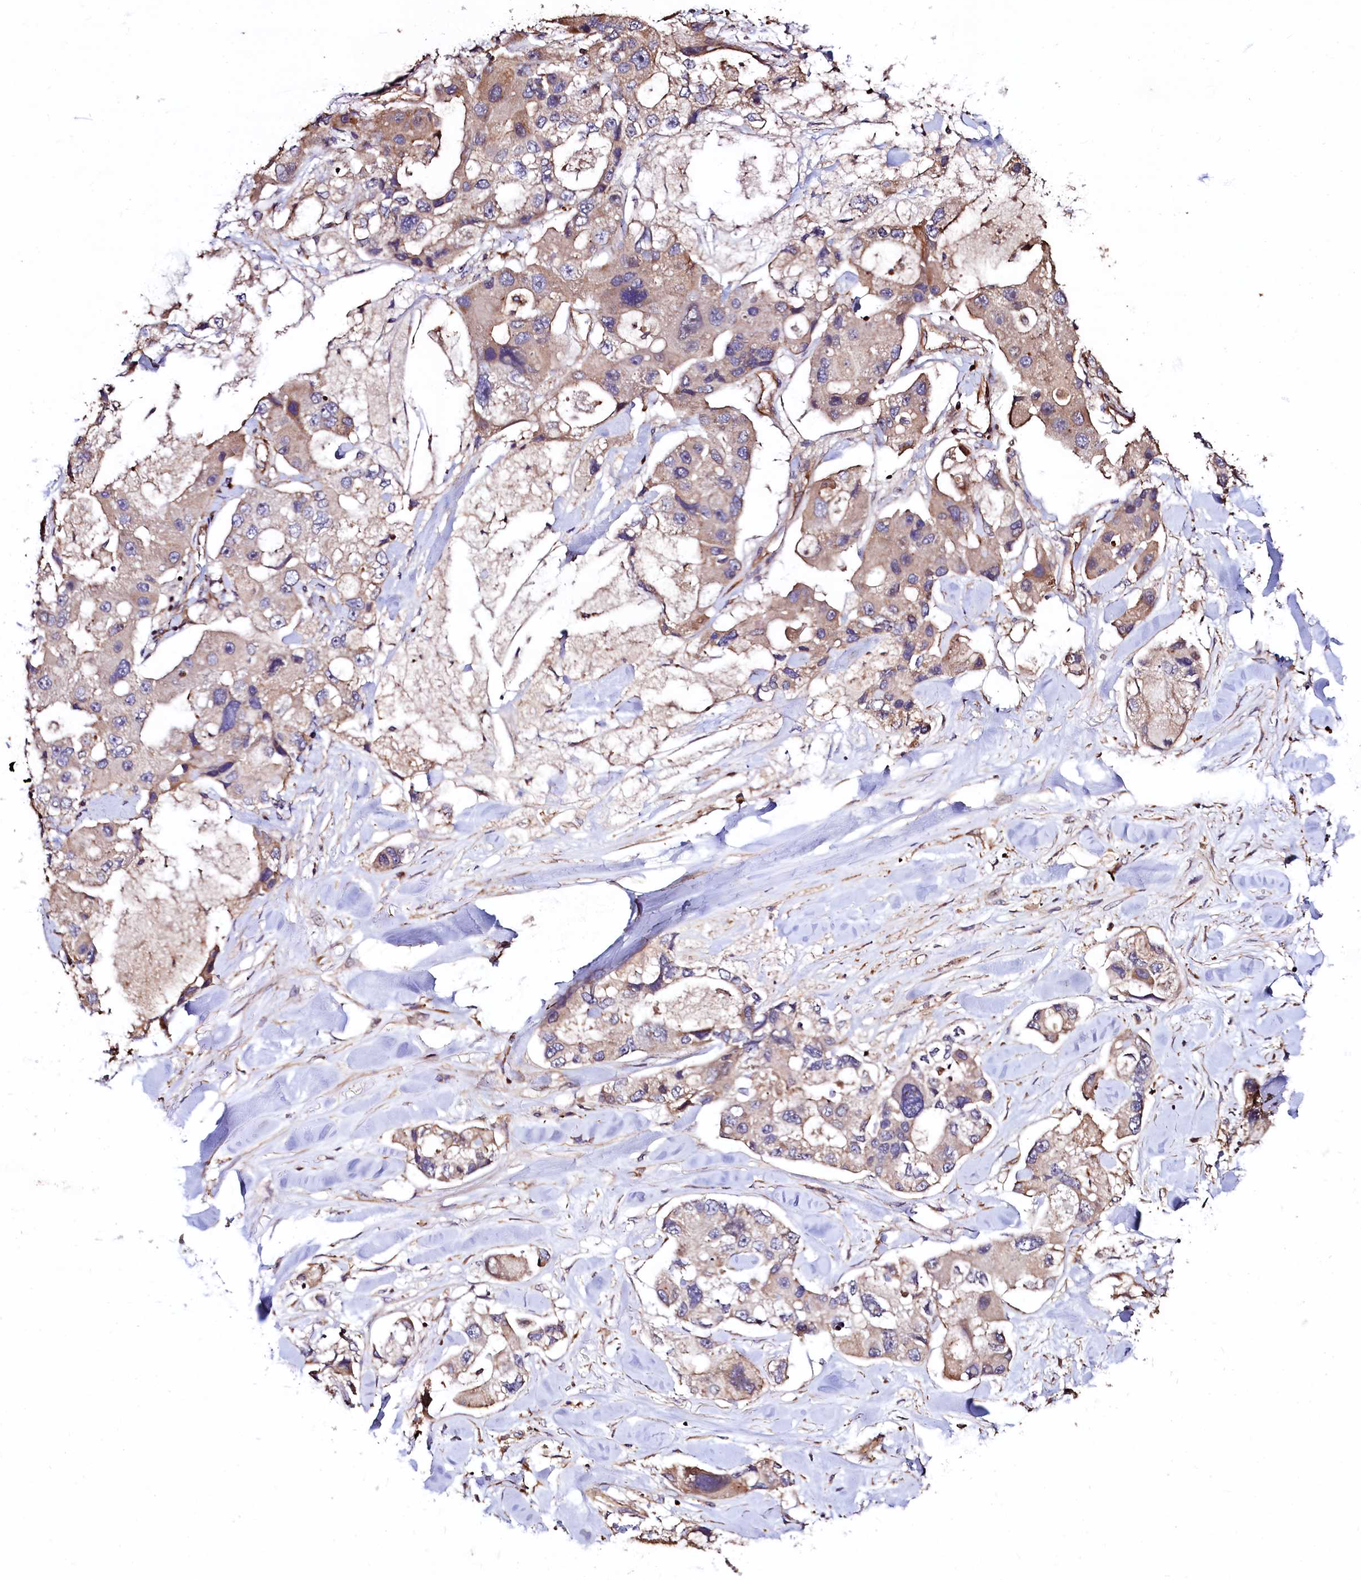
{"staining": {"intensity": "moderate", "quantity": ">75%", "location": "cytoplasmic/membranous"}, "tissue": "lung cancer", "cell_type": "Tumor cells", "image_type": "cancer", "snomed": [{"axis": "morphology", "description": "Adenocarcinoma, NOS"}, {"axis": "topography", "description": "Lung"}], "caption": "Immunohistochemical staining of human lung cancer (adenocarcinoma) demonstrates medium levels of moderate cytoplasmic/membranous staining in about >75% of tumor cells.", "gene": "KLHDC4", "patient": {"sex": "female", "age": 54}}